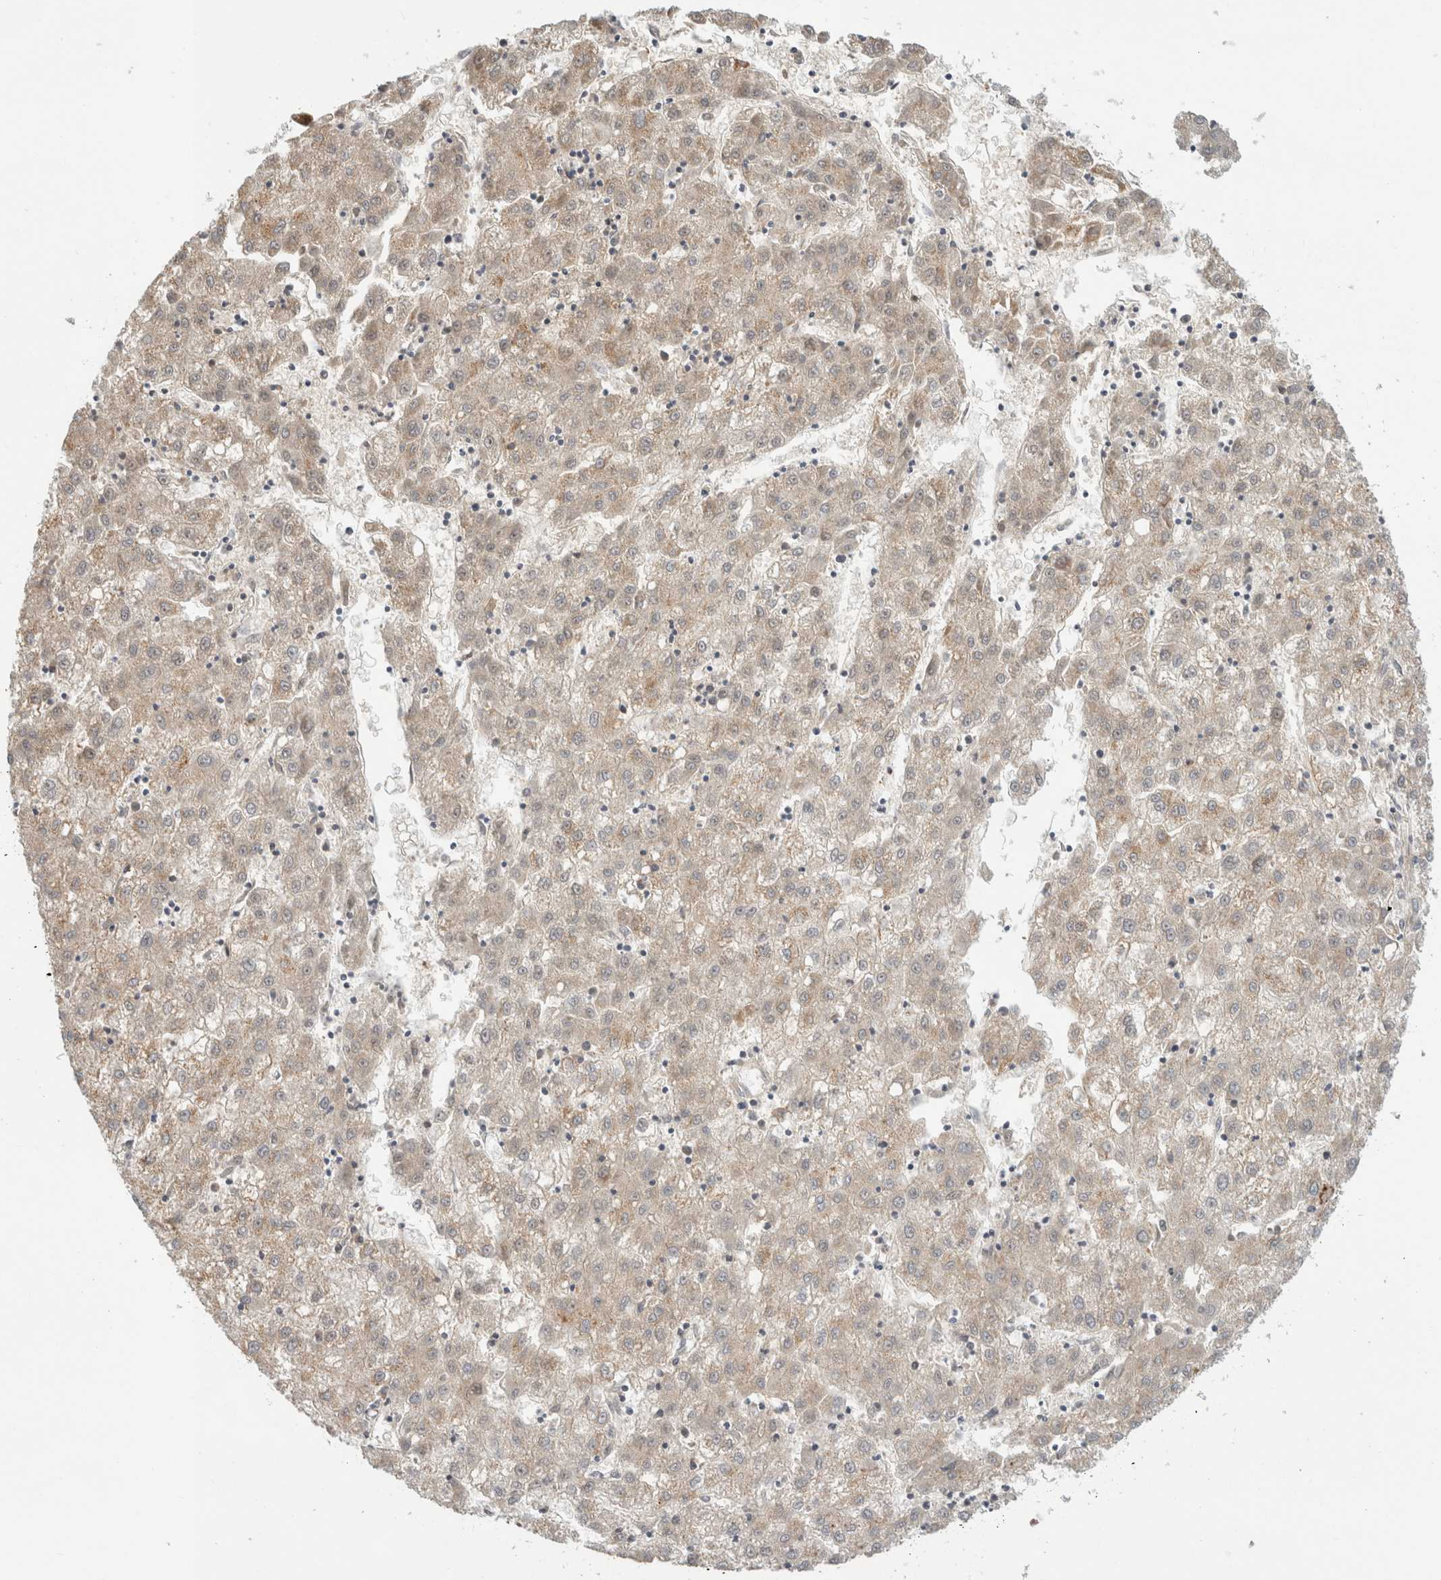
{"staining": {"intensity": "weak", "quantity": "<25%", "location": "cytoplasmic/membranous"}, "tissue": "liver cancer", "cell_type": "Tumor cells", "image_type": "cancer", "snomed": [{"axis": "morphology", "description": "Carcinoma, Hepatocellular, NOS"}, {"axis": "topography", "description": "Liver"}], "caption": "DAB immunohistochemical staining of human liver hepatocellular carcinoma demonstrates no significant staining in tumor cells. The staining was performed using DAB to visualize the protein expression in brown, while the nuclei were stained in blue with hematoxylin (Magnification: 20x).", "gene": "OTUD6B", "patient": {"sex": "male", "age": 72}}